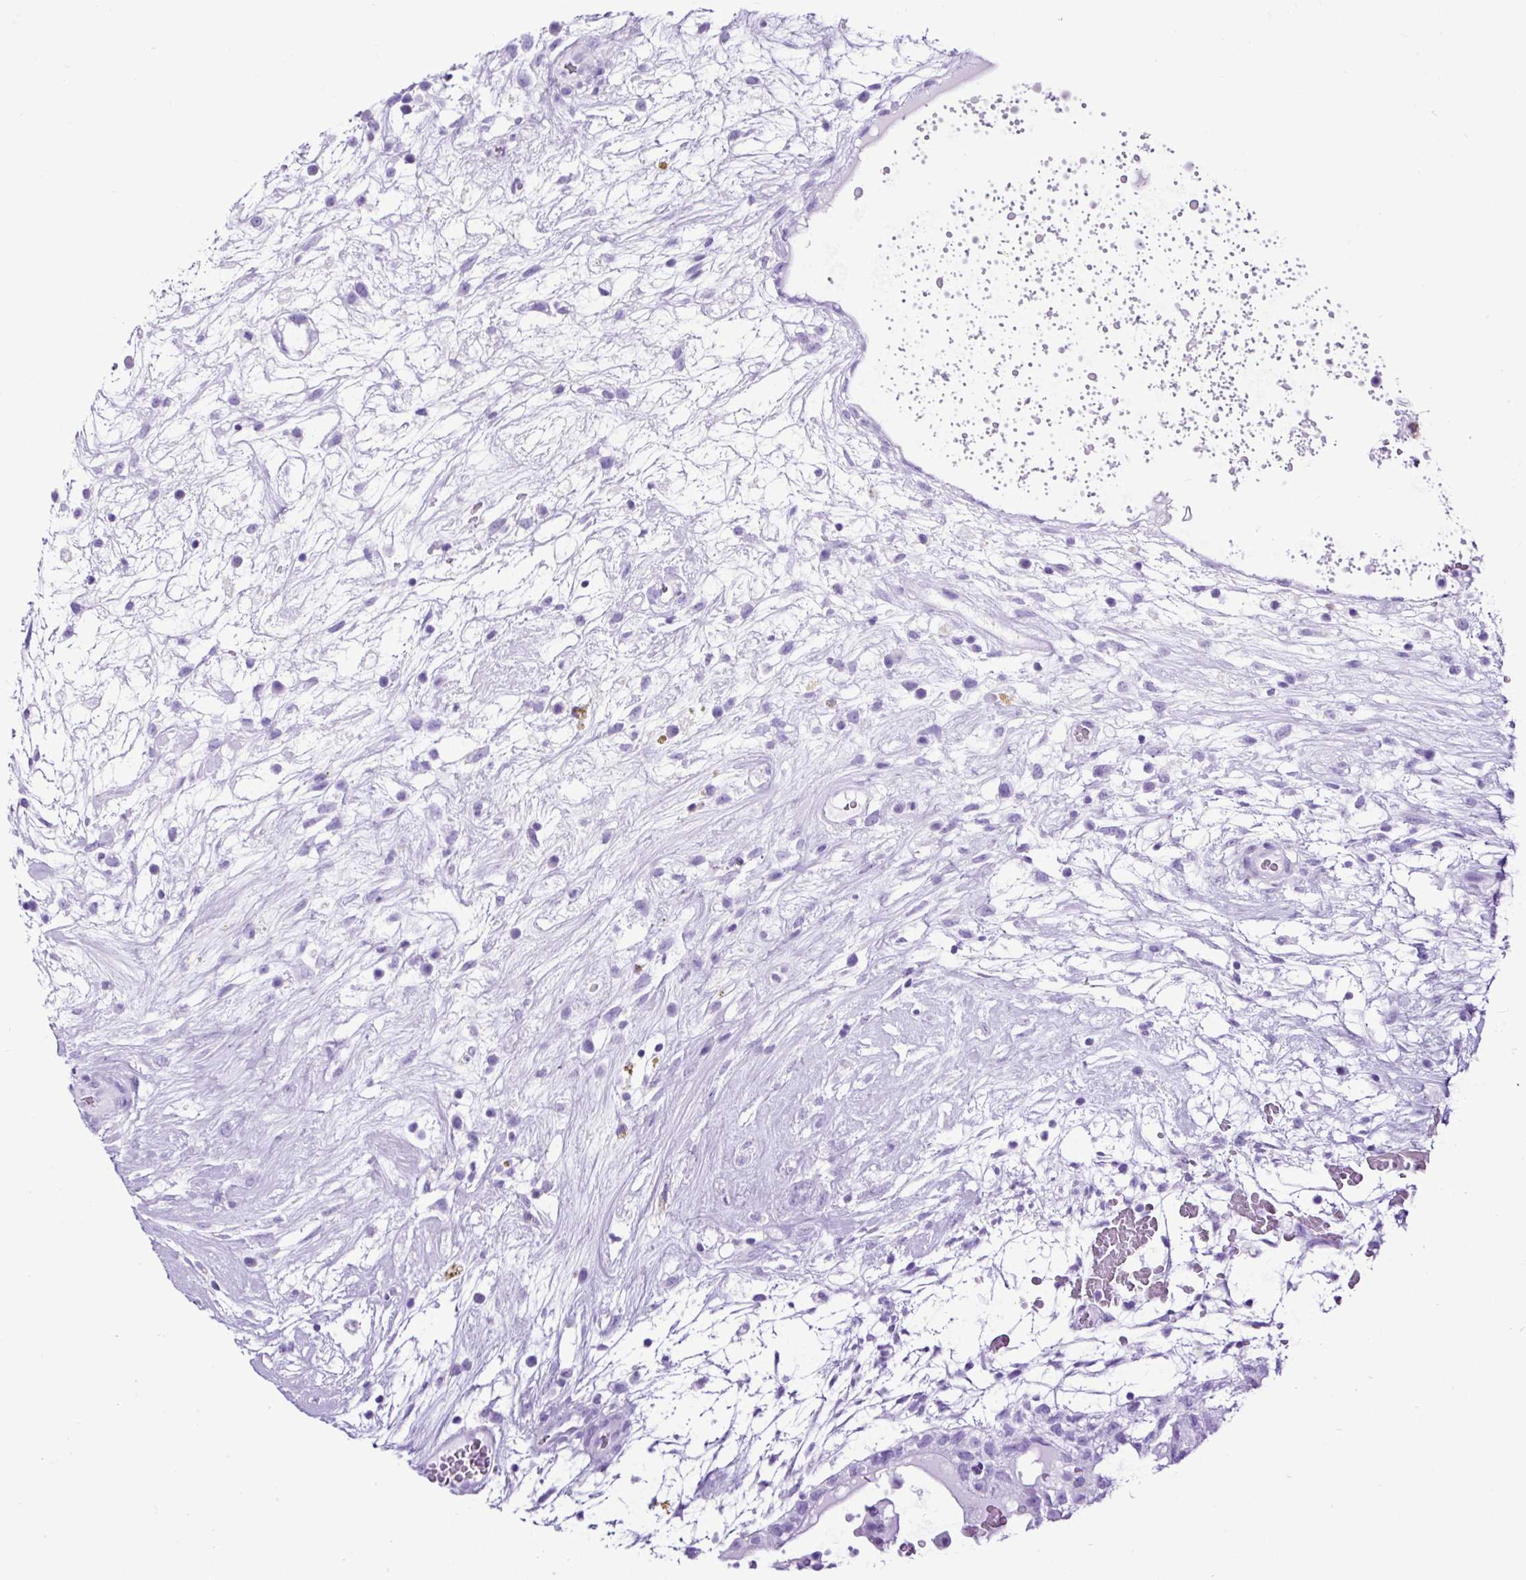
{"staining": {"intensity": "negative", "quantity": "none", "location": "none"}, "tissue": "testis cancer", "cell_type": "Tumor cells", "image_type": "cancer", "snomed": [{"axis": "morphology", "description": "Carcinoma, Embryonal, NOS"}, {"axis": "topography", "description": "Testis"}], "caption": "Immunohistochemistry (IHC) of testis embryonal carcinoma displays no positivity in tumor cells. (DAB immunohistochemistry, high magnification).", "gene": "CEL", "patient": {"sex": "male", "age": 32}}